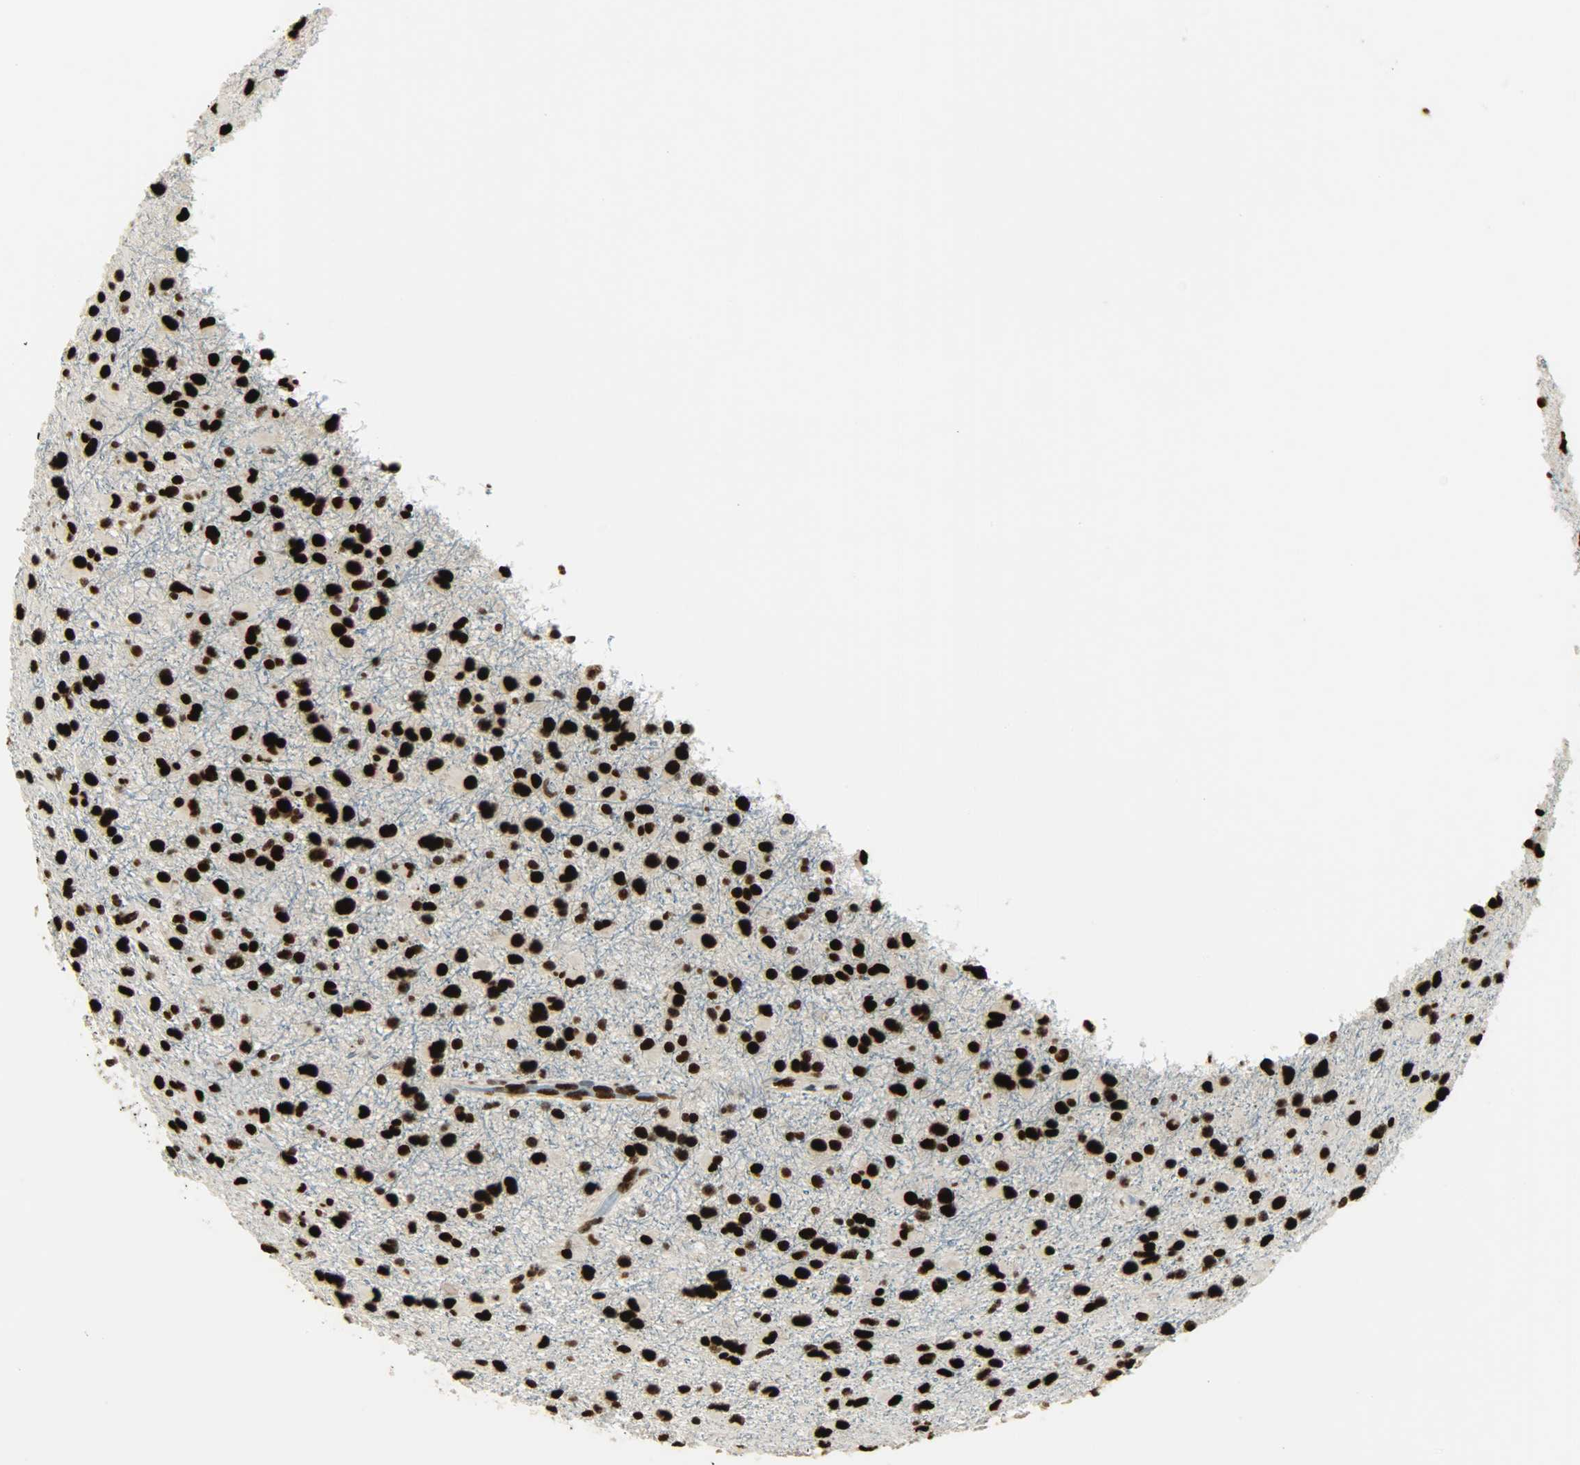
{"staining": {"intensity": "strong", "quantity": ">75%", "location": "nuclear"}, "tissue": "glioma", "cell_type": "Tumor cells", "image_type": "cancer", "snomed": [{"axis": "morphology", "description": "Glioma, malignant, Low grade"}, {"axis": "topography", "description": "Brain"}], "caption": "Strong nuclear staining is seen in about >75% of tumor cells in glioma.", "gene": "MYEF2", "patient": {"sex": "male", "age": 42}}